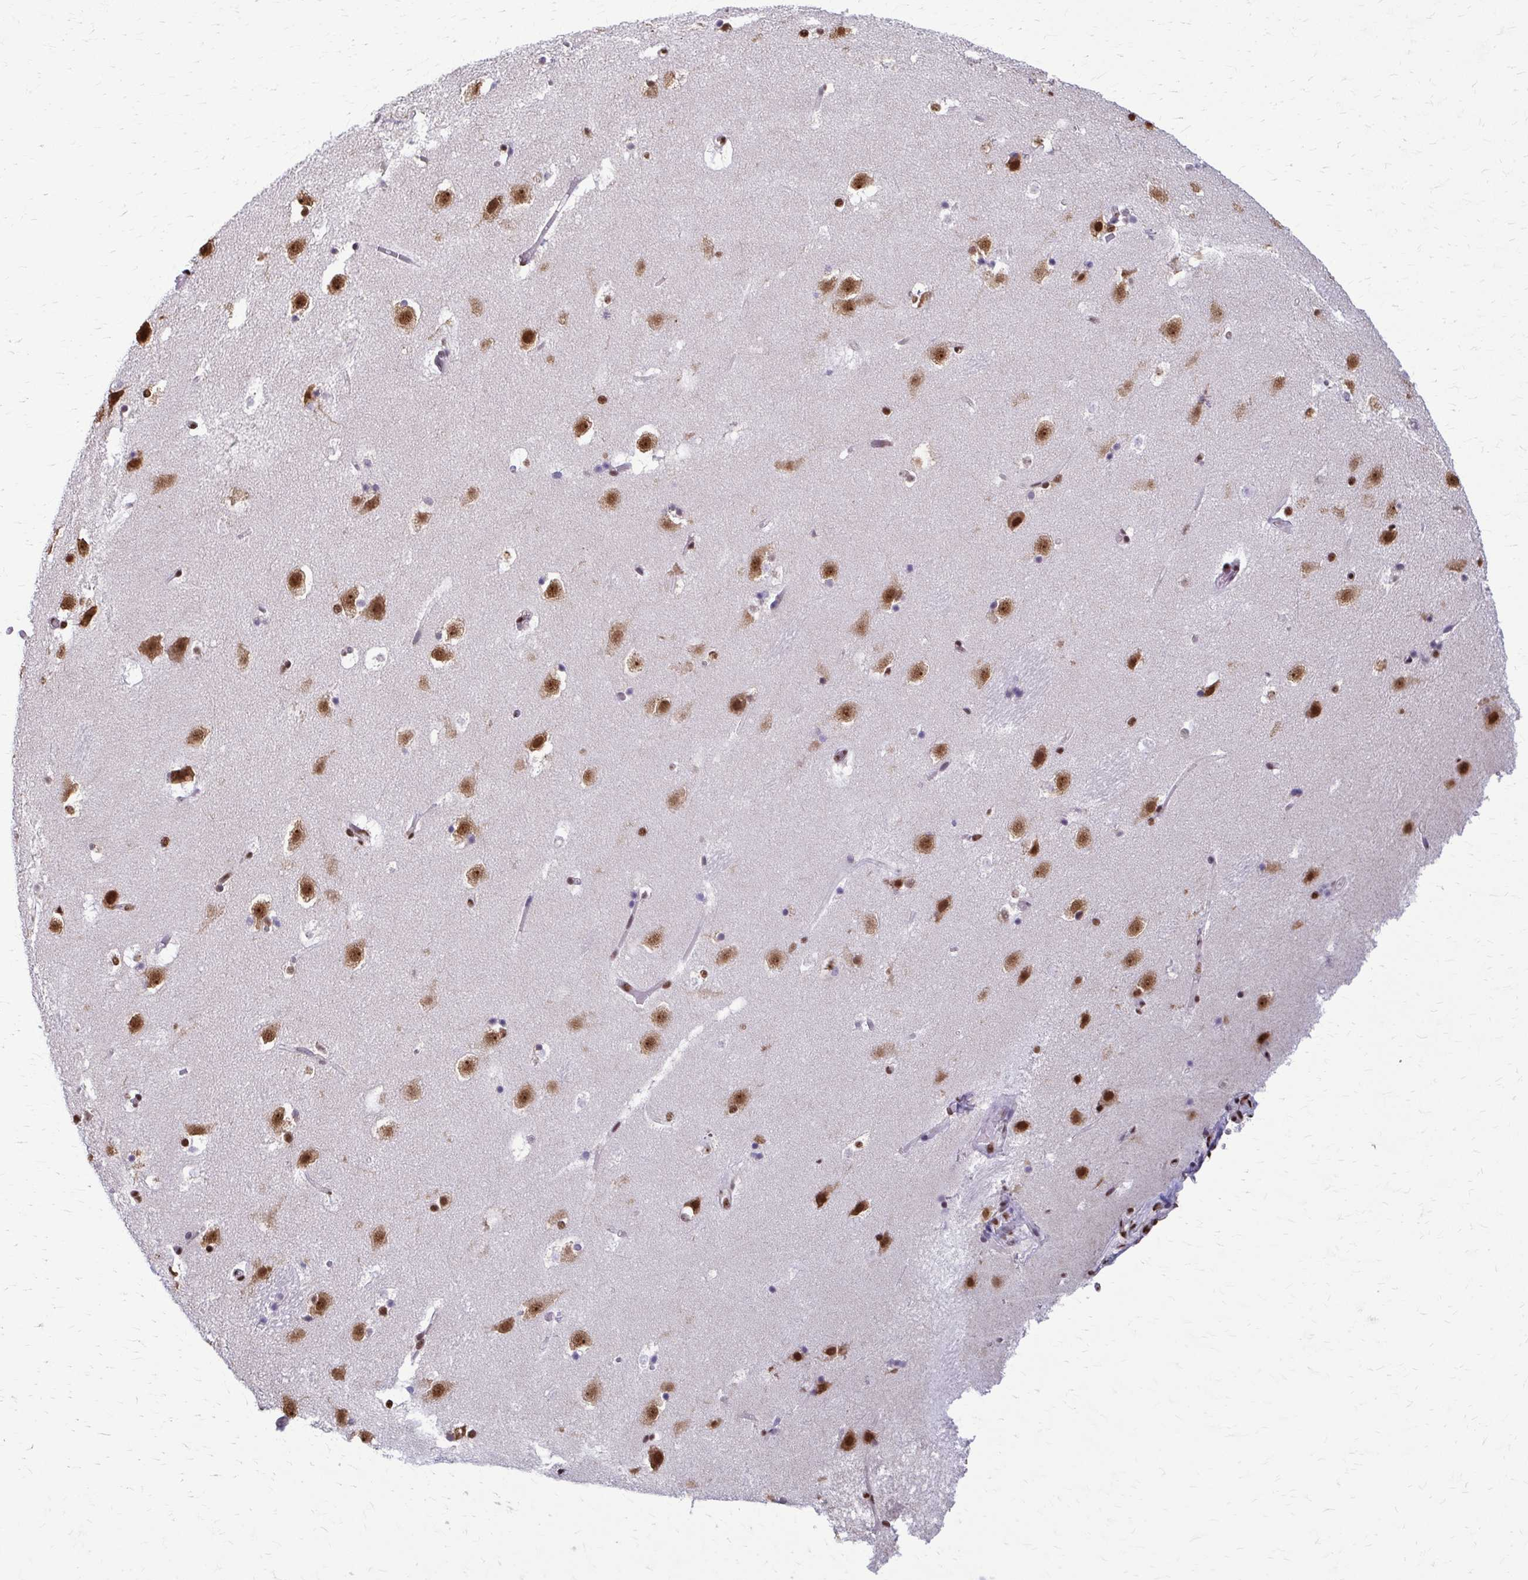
{"staining": {"intensity": "moderate", "quantity": "25%-75%", "location": "nuclear"}, "tissue": "caudate", "cell_type": "Glial cells", "image_type": "normal", "snomed": [{"axis": "morphology", "description": "Normal tissue, NOS"}, {"axis": "topography", "description": "Lateral ventricle wall"}], "caption": "Protein staining by IHC demonstrates moderate nuclear positivity in about 25%-75% of glial cells in unremarkable caudate.", "gene": "SNRPA", "patient": {"sex": "male", "age": 37}}